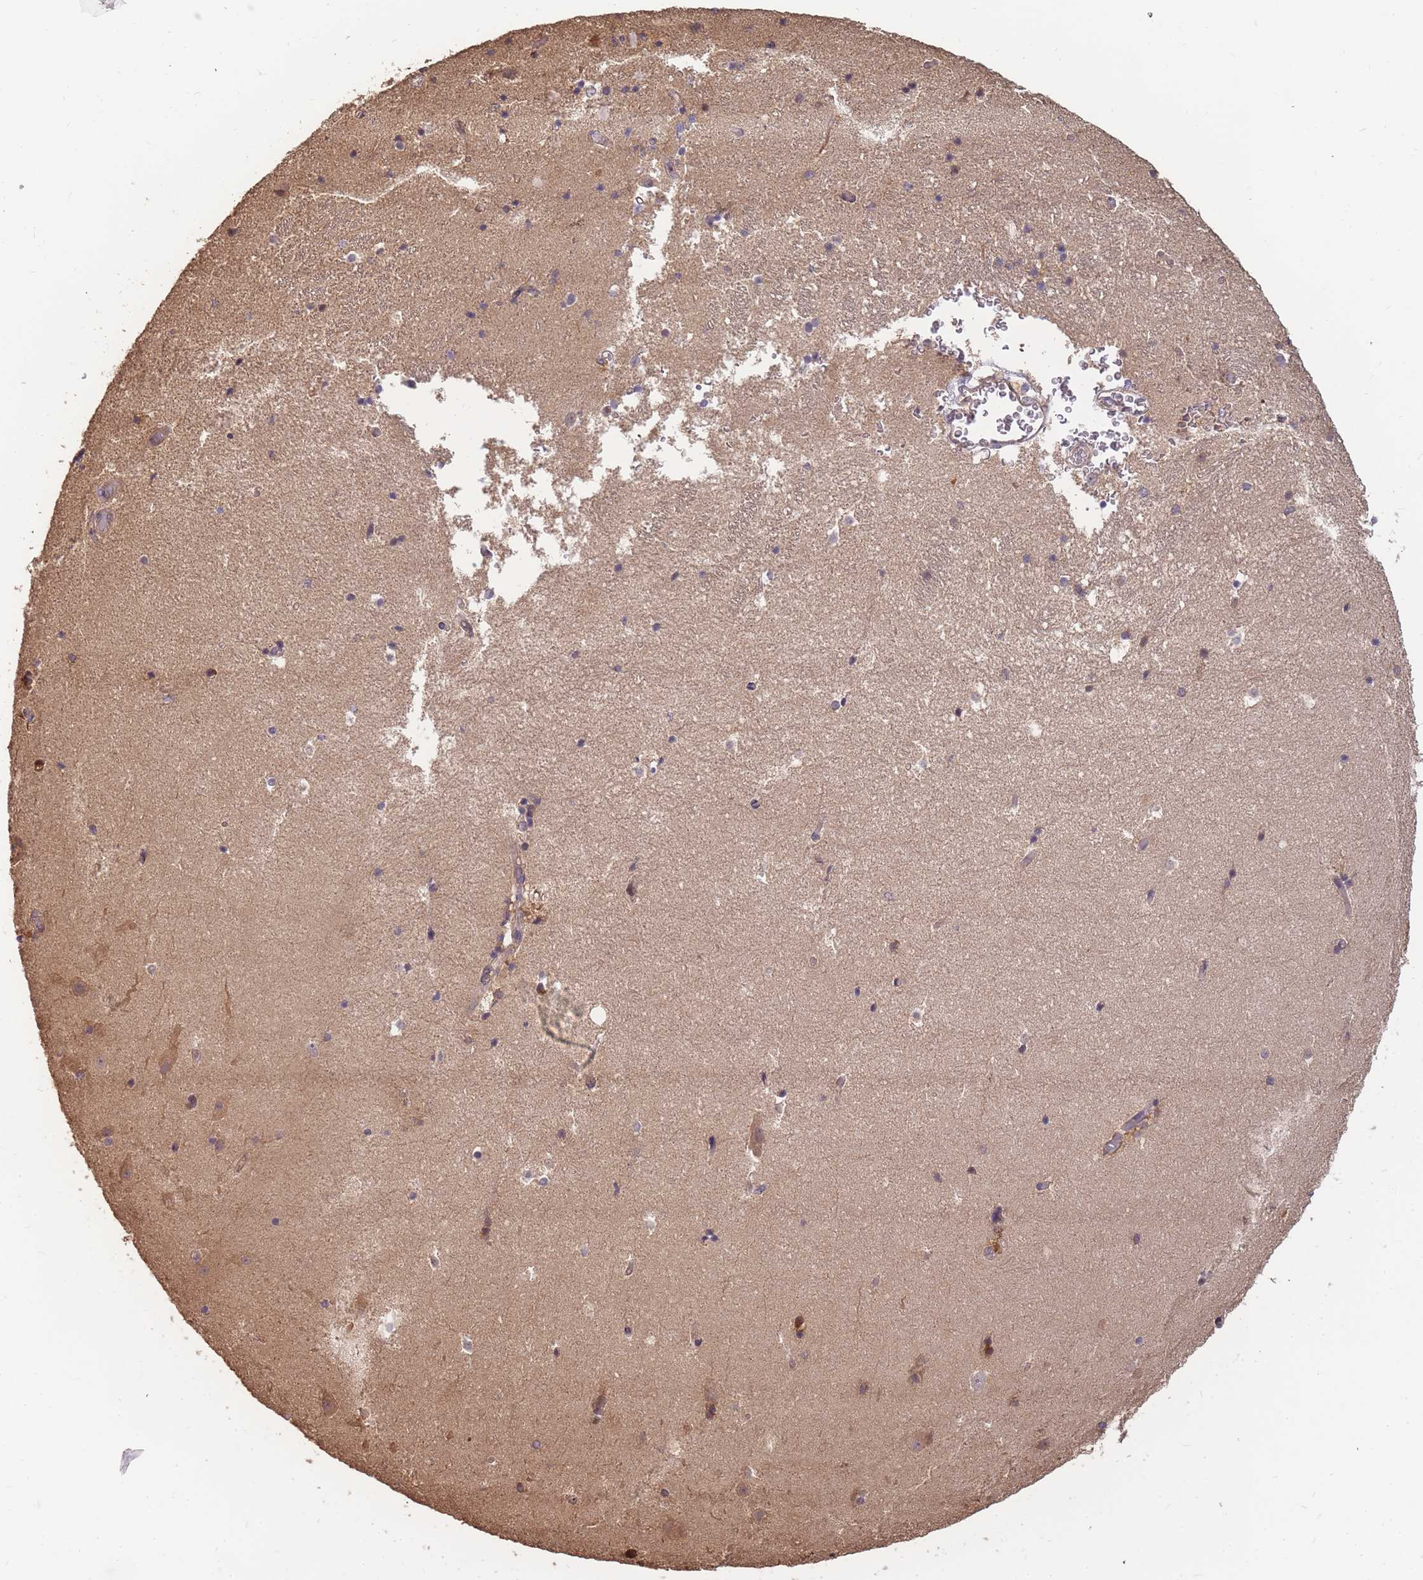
{"staining": {"intensity": "negative", "quantity": "none", "location": "none"}, "tissue": "hippocampus", "cell_type": "Glial cells", "image_type": "normal", "snomed": [{"axis": "morphology", "description": "Normal tissue, NOS"}, {"axis": "topography", "description": "Hippocampus"}], "caption": "High magnification brightfield microscopy of normal hippocampus stained with DAB (3,3'-diaminobenzidine) (brown) and counterstained with hematoxylin (blue): glial cells show no significant expression.", "gene": "CDKN2AIPNL", "patient": {"sex": "female", "age": 52}}